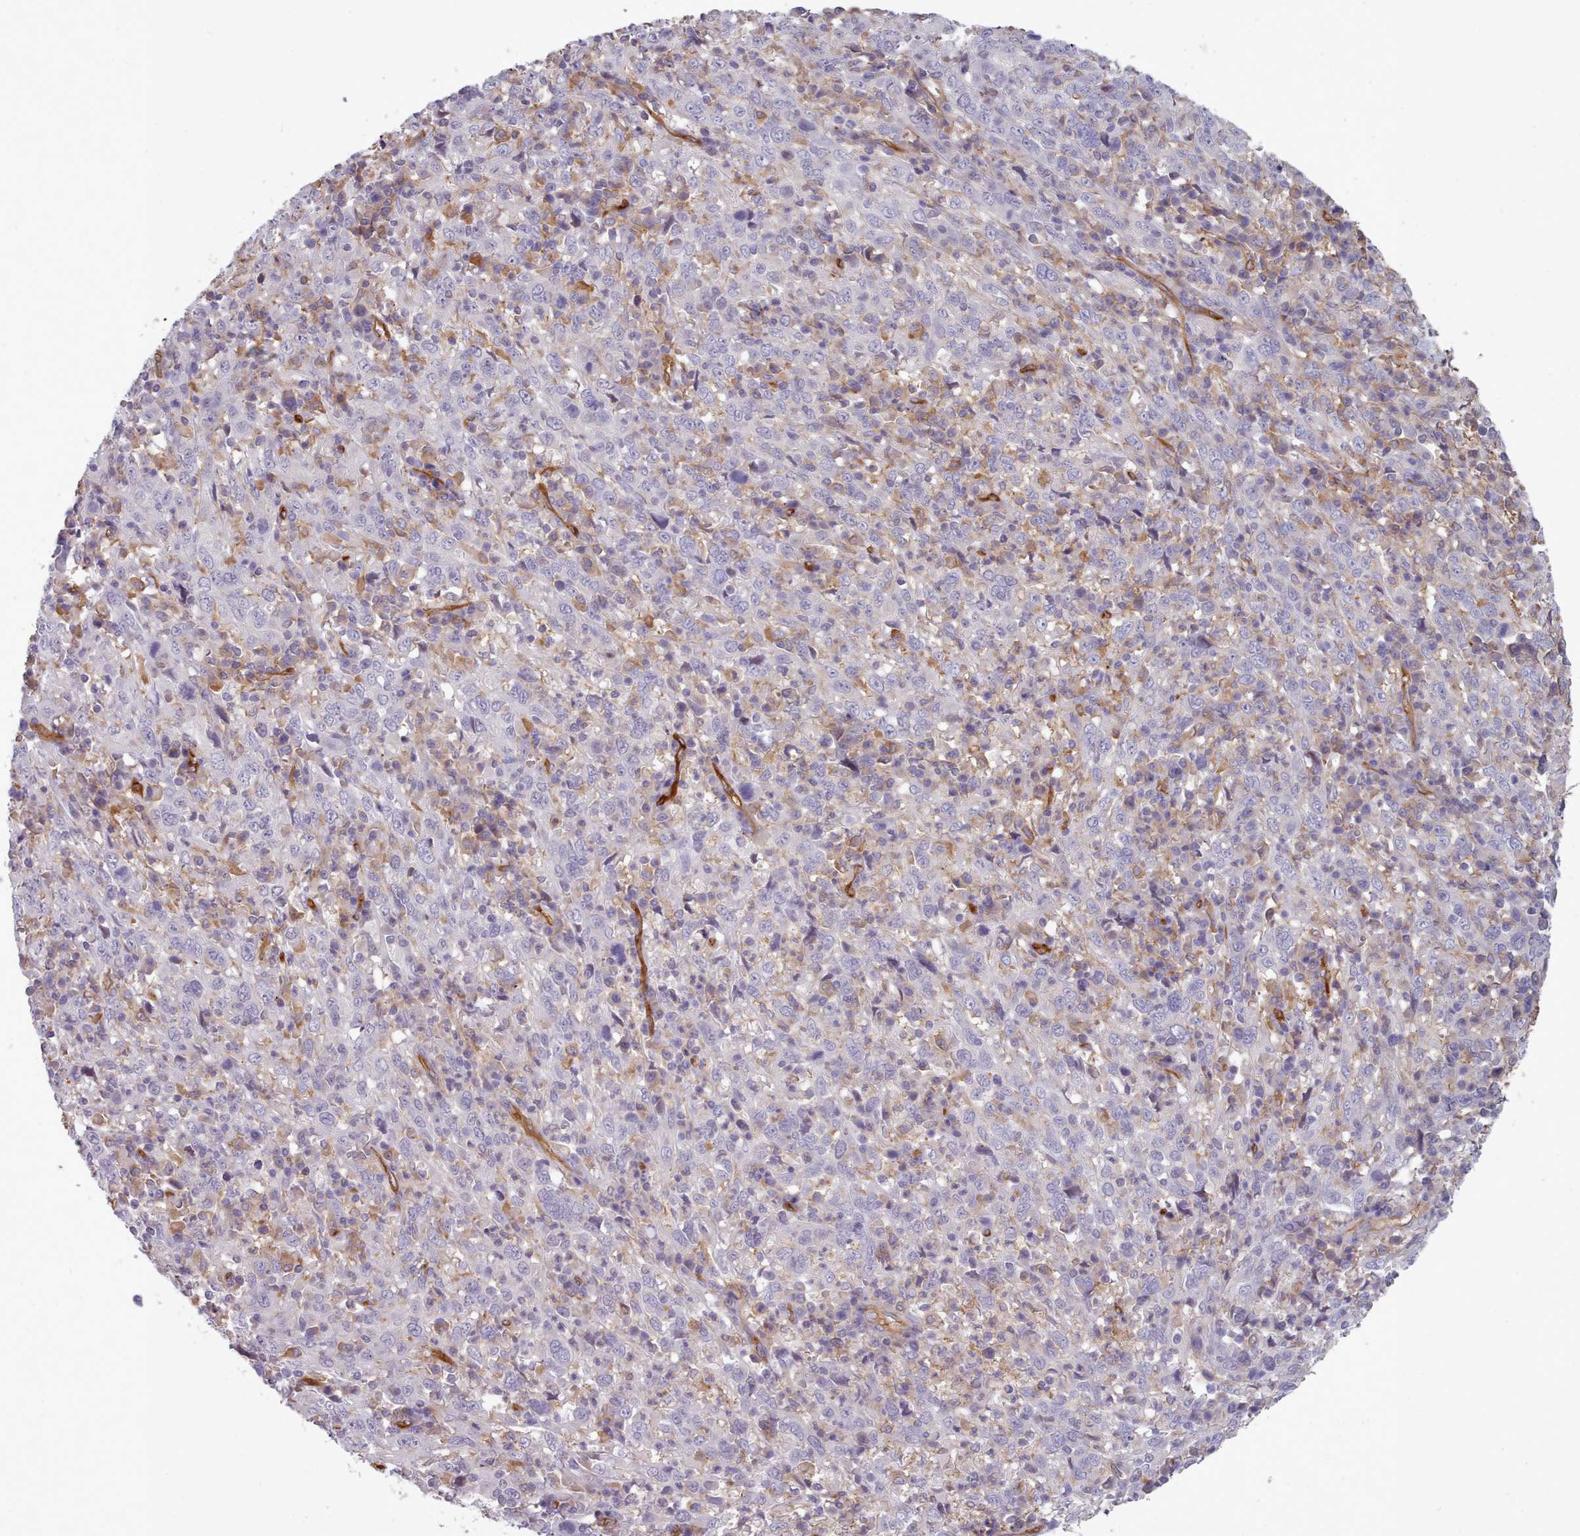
{"staining": {"intensity": "negative", "quantity": "none", "location": "none"}, "tissue": "cervical cancer", "cell_type": "Tumor cells", "image_type": "cancer", "snomed": [{"axis": "morphology", "description": "Squamous cell carcinoma, NOS"}, {"axis": "topography", "description": "Cervix"}], "caption": "Immunohistochemistry micrograph of neoplastic tissue: human cervical cancer stained with DAB (3,3'-diaminobenzidine) shows no significant protein staining in tumor cells.", "gene": "CD300LF", "patient": {"sex": "female", "age": 46}}